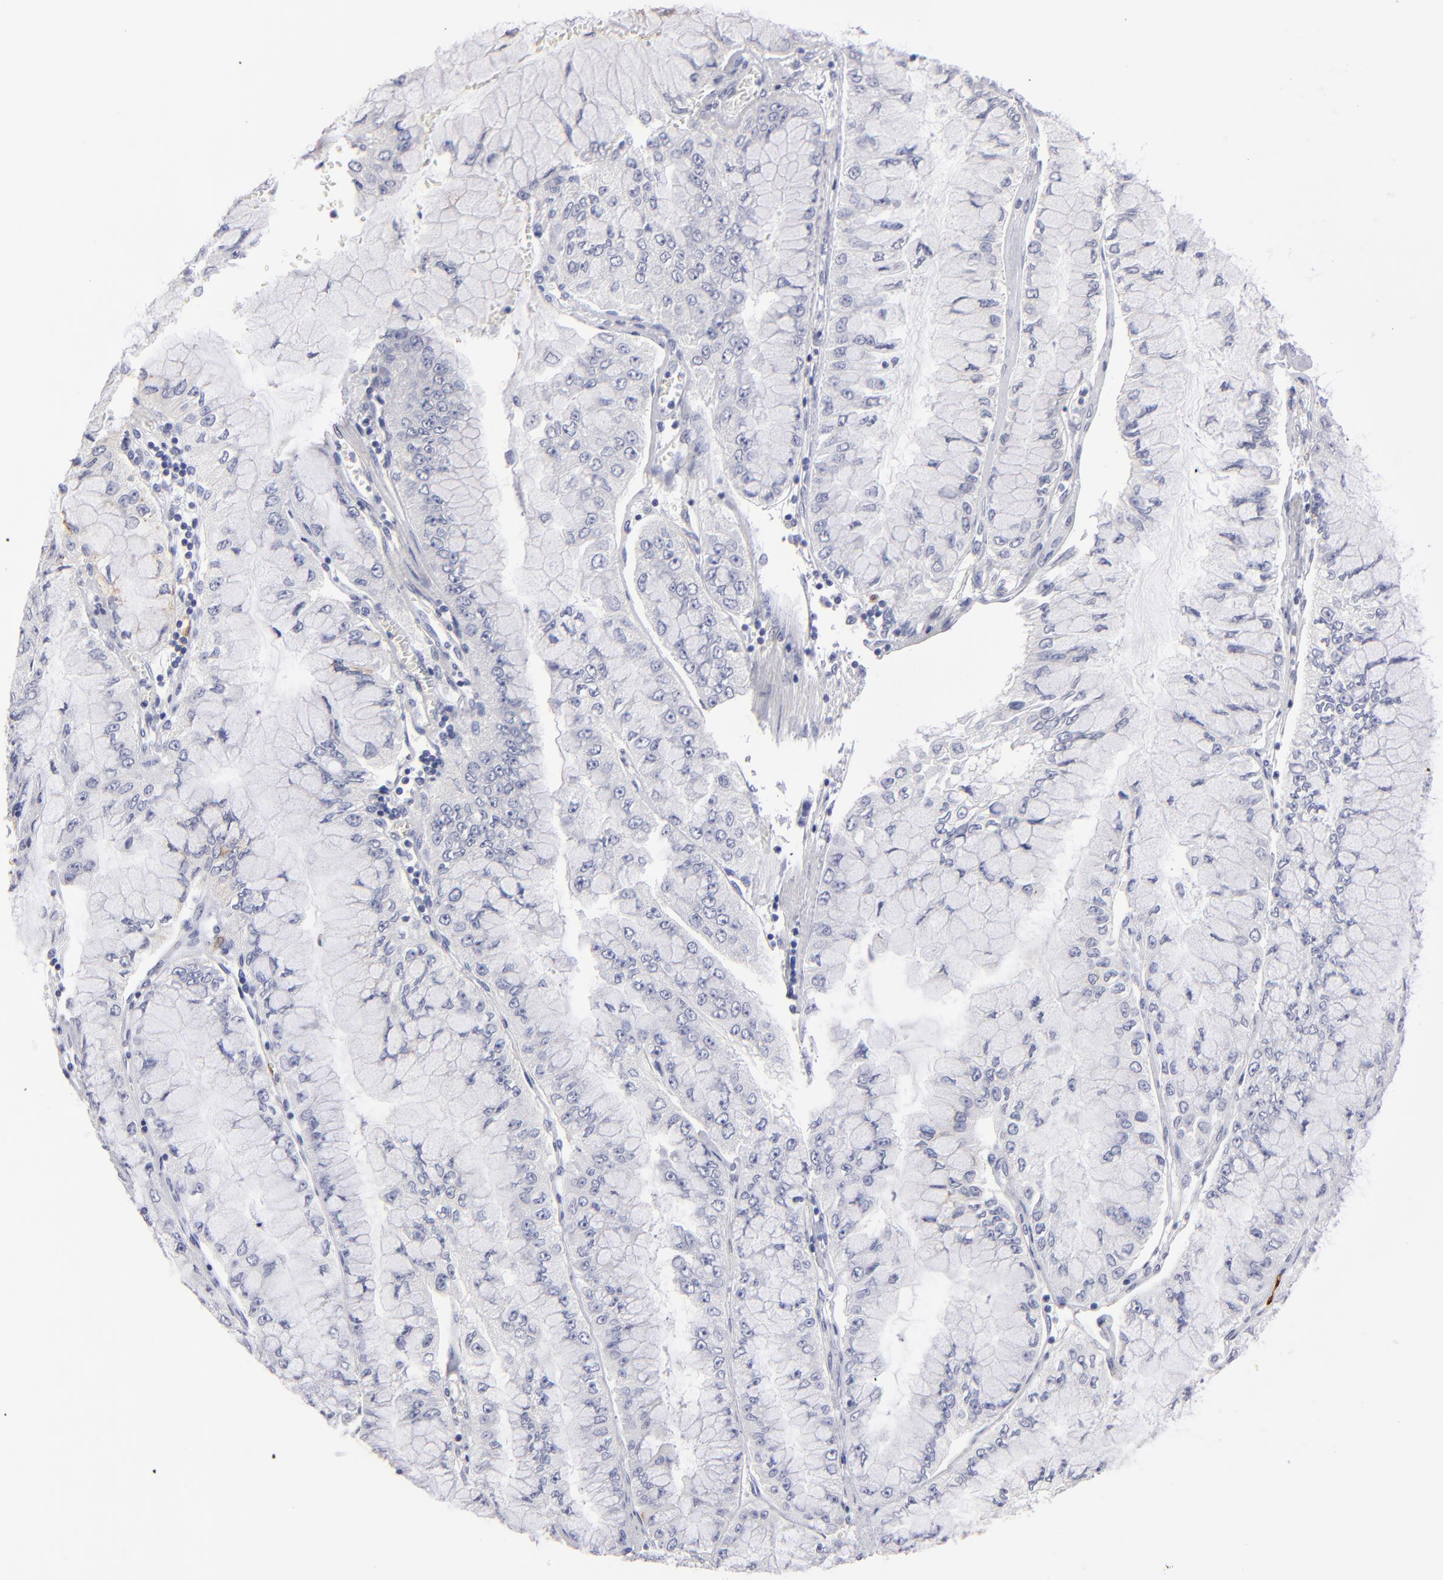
{"staining": {"intensity": "negative", "quantity": "none", "location": "none"}, "tissue": "liver cancer", "cell_type": "Tumor cells", "image_type": "cancer", "snomed": [{"axis": "morphology", "description": "Cholangiocarcinoma"}, {"axis": "topography", "description": "Liver"}], "caption": "A high-resolution histopathology image shows immunohistochemistry staining of liver cancer, which demonstrates no significant positivity in tumor cells.", "gene": "FABP4", "patient": {"sex": "female", "age": 79}}